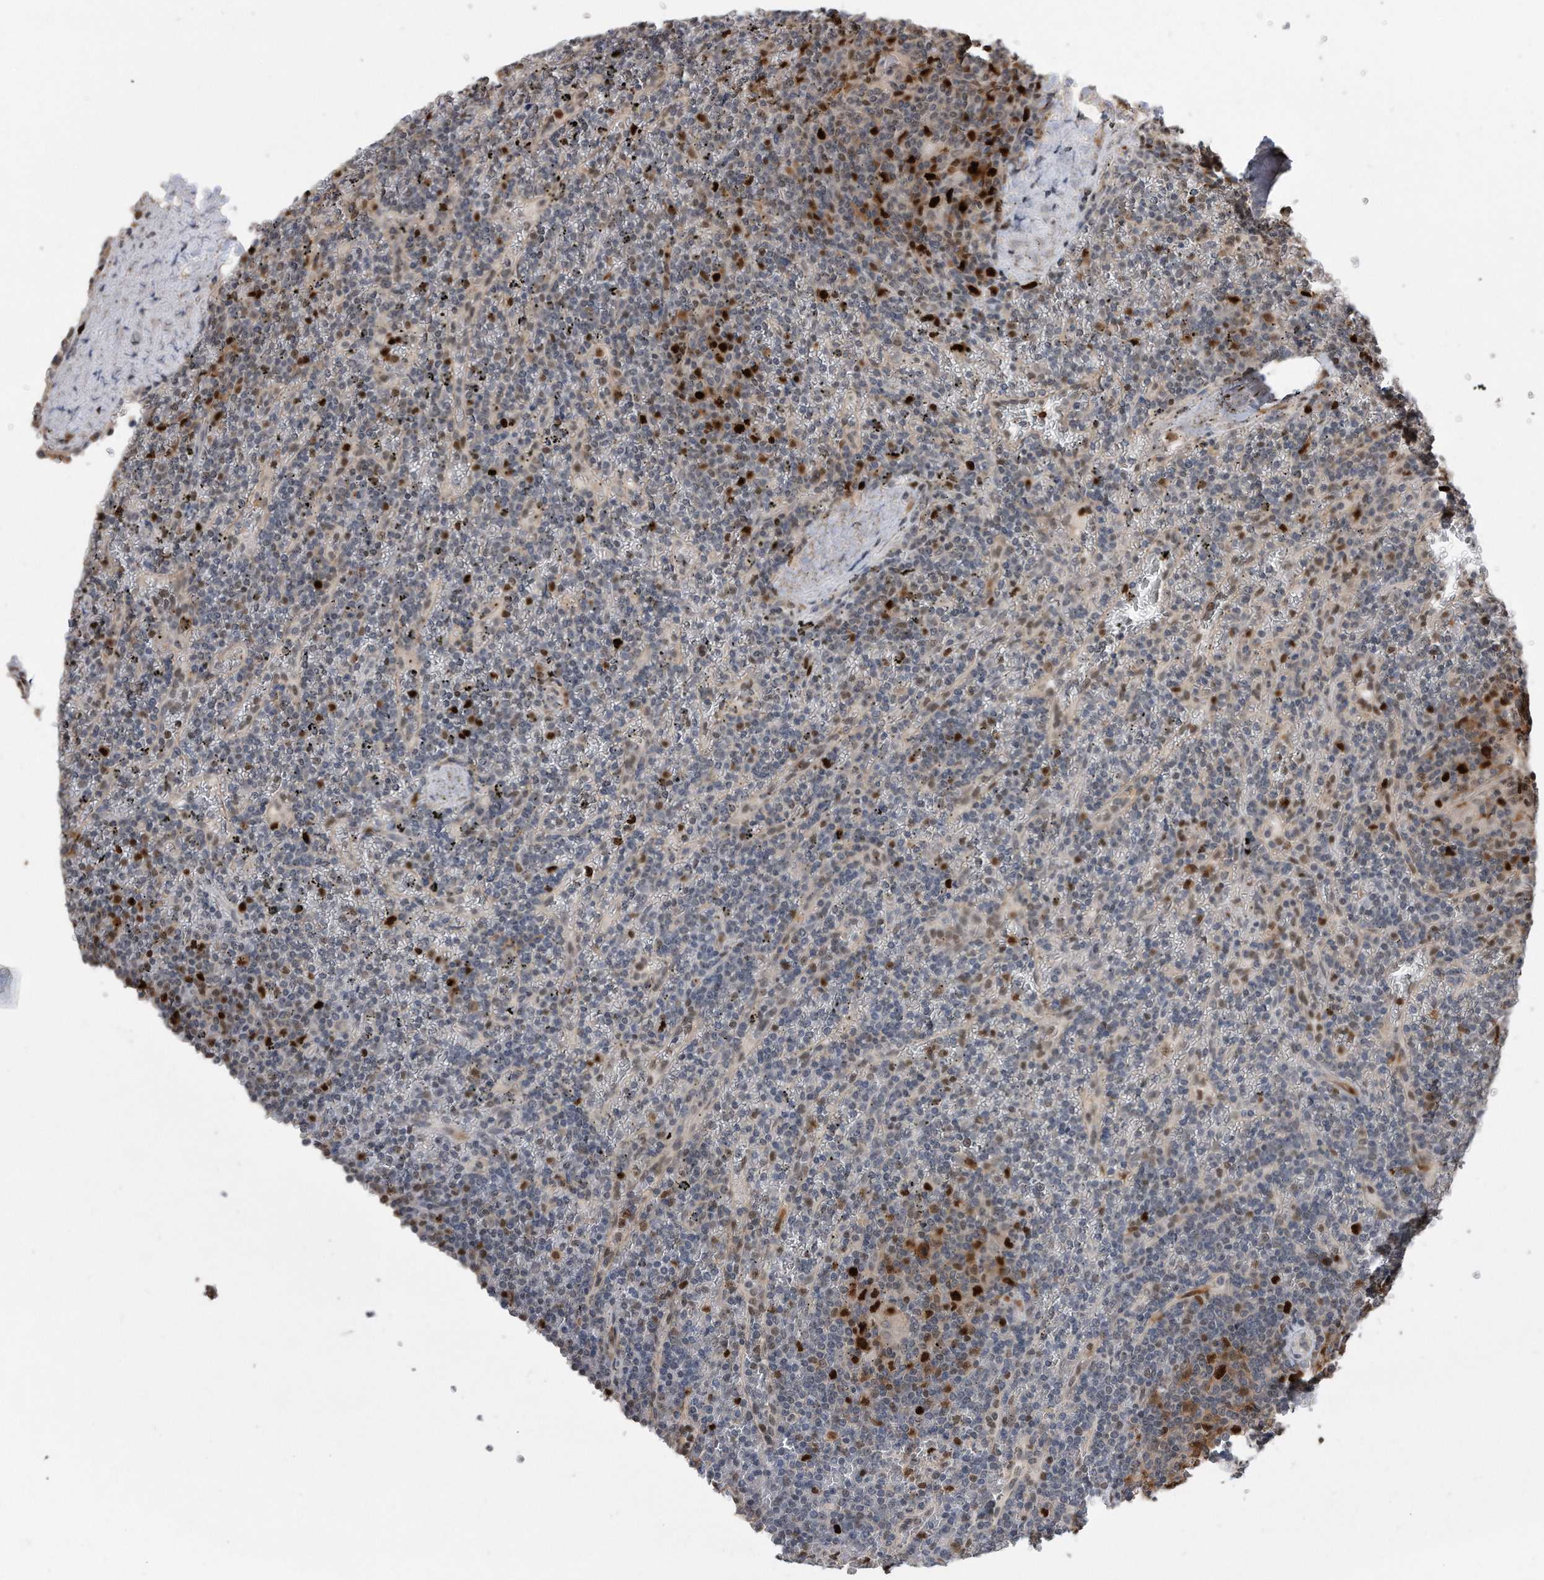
{"staining": {"intensity": "strong", "quantity": "<25%", "location": "nuclear"}, "tissue": "lymphoma", "cell_type": "Tumor cells", "image_type": "cancer", "snomed": [{"axis": "morphology", "description": "Malignant lymphoma, non-Hodgkin's type, Low grade"}, {"axis": "topography", "description": "Spleen"}], "caption": "High-magnification brightfield microscopy of lymphoma stained with DAB (3,3'-diaminobenzidine) (brown) and counterstained with hematoxylin (blue). tumor cells exhibit strong nuclear positivity is present in about<25% of cells.", "gene": "PCNA", "patient": {"sex": "female", "age": 19}}